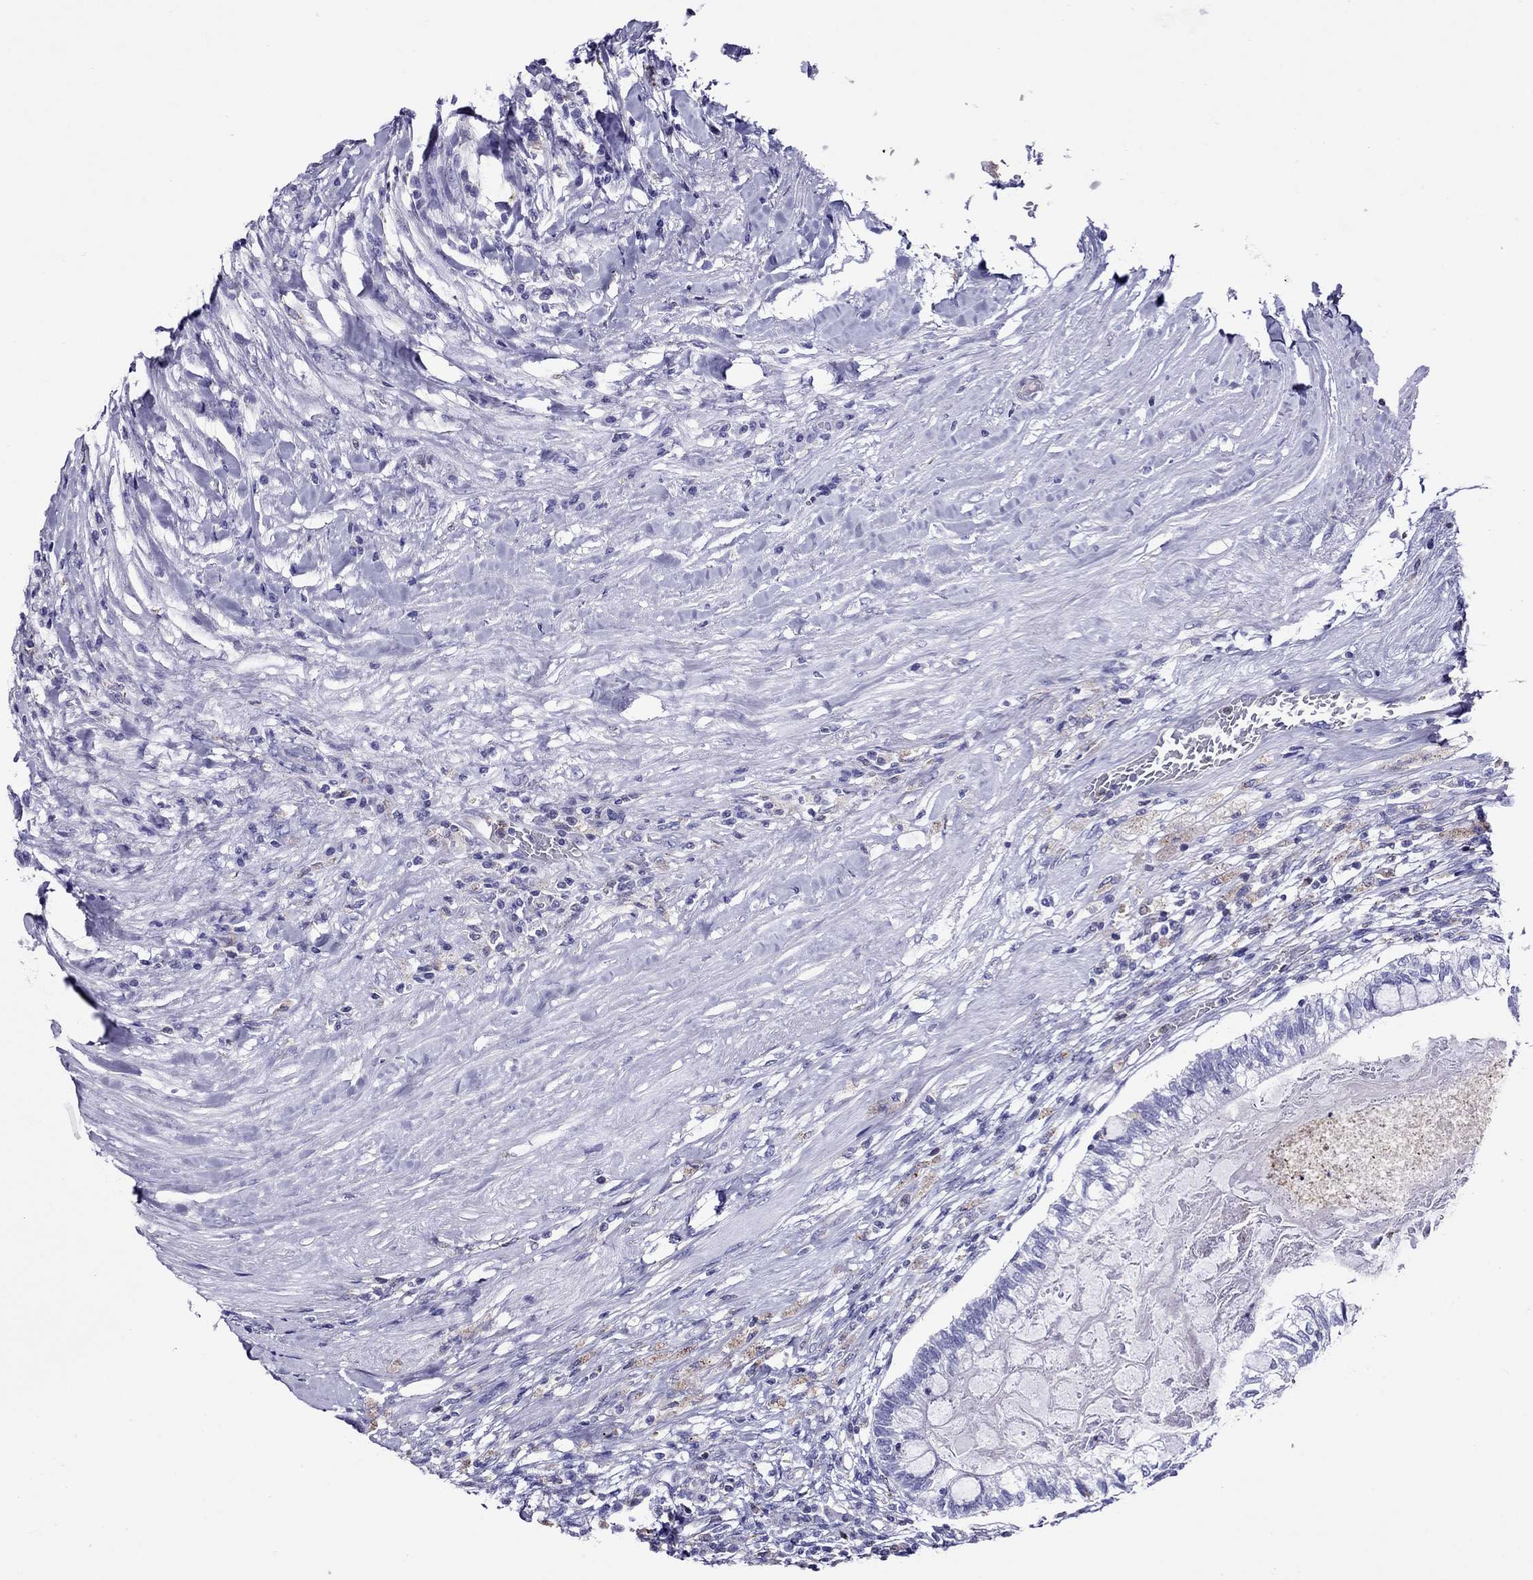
{"staining": {"intensity": "negative", "quantity": "none", "location": "none"}, "tissue": "testis cancer", "cell_type": "Tumor cells", "image_type": "cancer", "snomed": [{"axis": "morphology", "description": "Seminoma, NOS"}, {"axis": "morphology", "description": "Carcinoma, Embryonal, NOS"}, {"axis": "topography", "description": "Testis"}], "caption": "This is a photomicrograph of IHC staining of testis cancer, which shows no positivity in tumor cells.", "gene": "SCG2", "patient": {"sex": "male", "age": 41}}